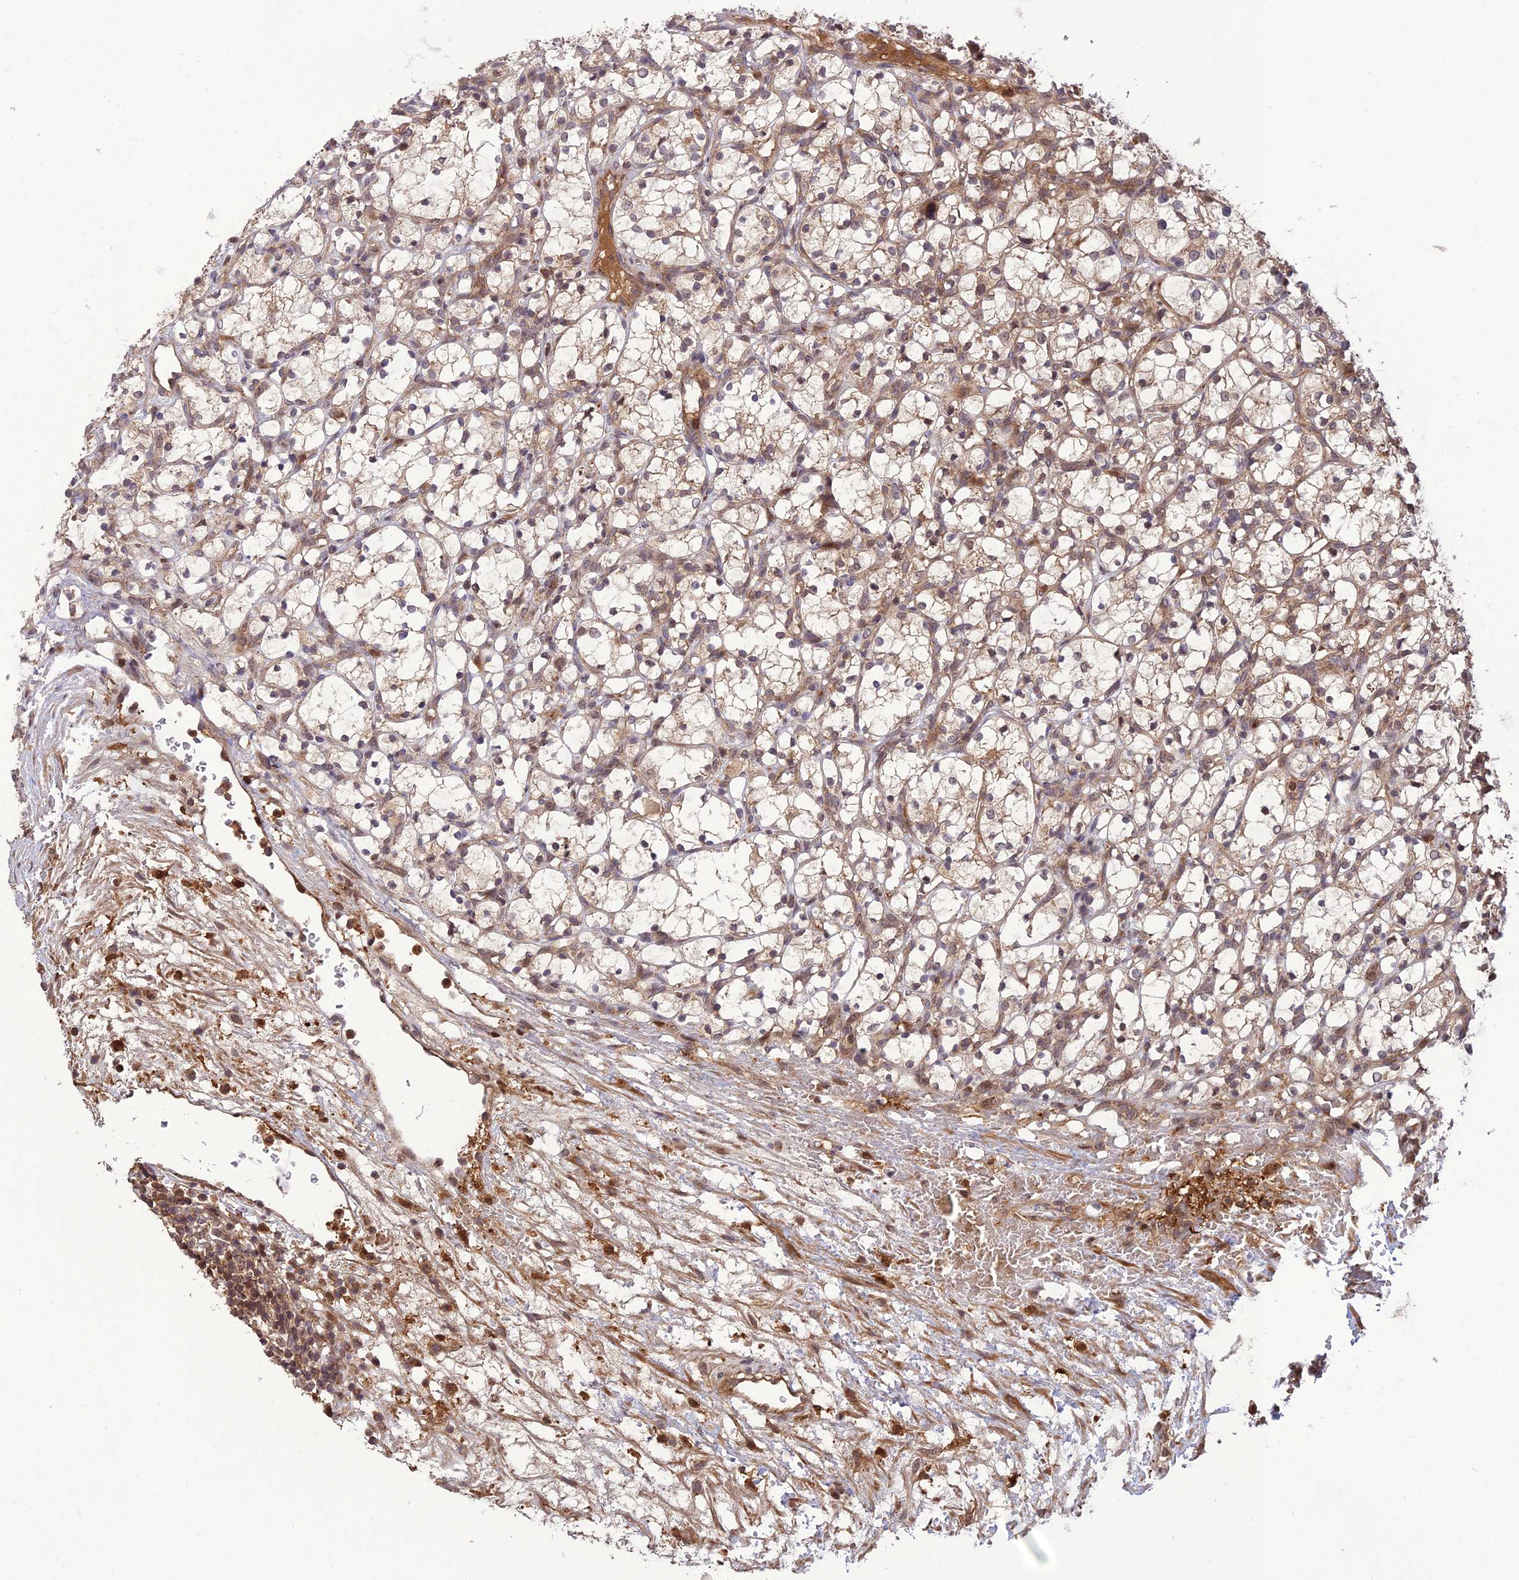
{"staining": {"intensity": "weak", "quantity": "25%-75%", "location": "cytoplasmic/membranous"}, "tissue": "renal cancer", "cell_type": "Tumor cells", "image_type": "cancer", "snomed": [{"axis": "morphology", "description": "Adenocarcinoma, NOS"}, {"axis": "topography", "description": "Kidney"}], "caption": "There is low levels of weak cytoplasmic/membranous positivity in tumor cells of renal cancer (adenocarcinoma), as demonstrated by immunohistochemical staining (brown color).", "gene": "NDUFC1", "patient": {"sex": "female", "age": 69}}